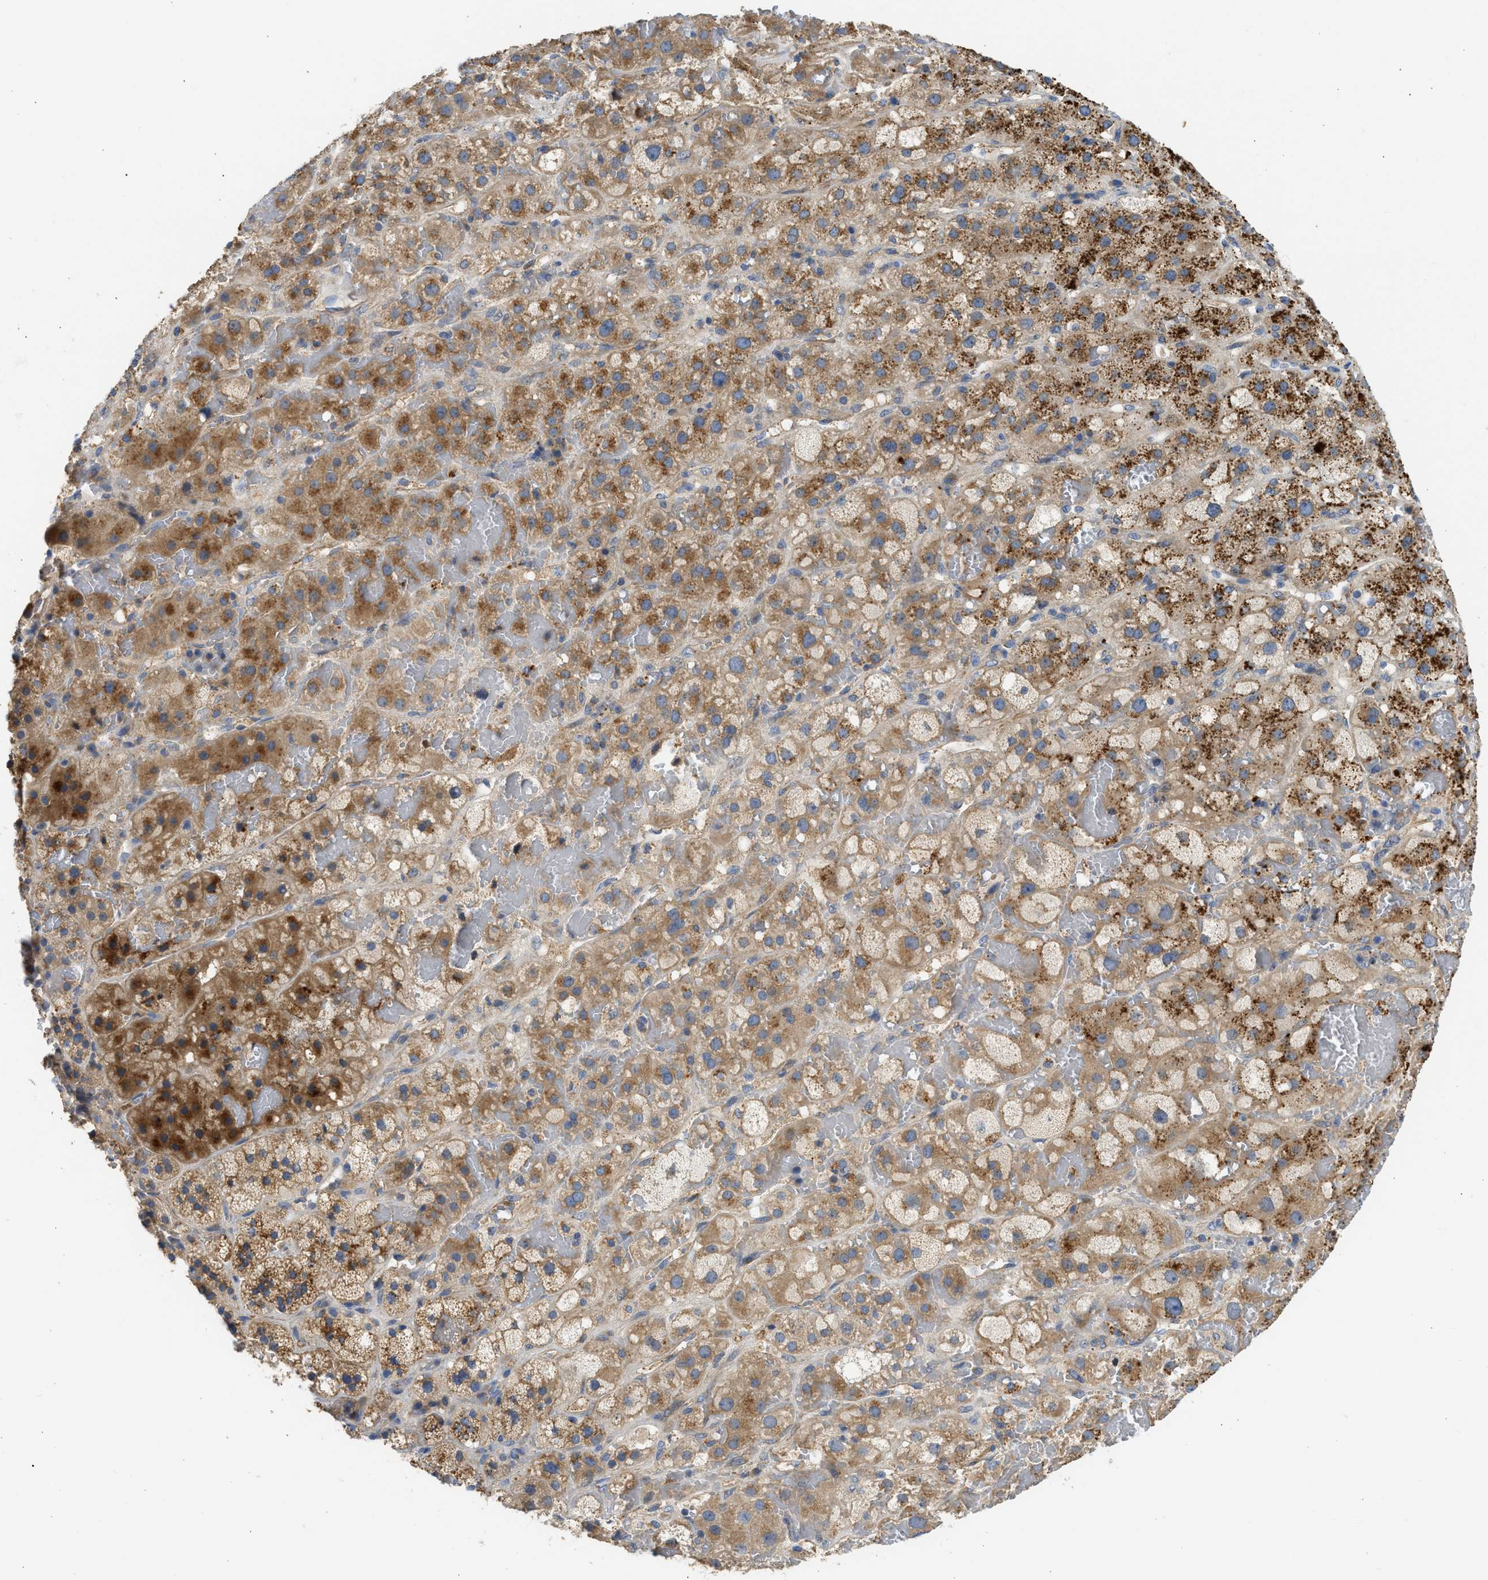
{"staining": {"intensity": "moderate", "quantity": ">75%", "location": "cytoplasmic/membranous"}, "tissue": "adrenal gland", "cell_type": "Glandular cells", "image_type": "normal", "snomed": [{"axis": "morphology", "description": "Normal tissue, NOS"}, {"axis": "topography", "description": "Adrenal gland"}], "caption": "Protein staining demonstrates moderate cytoplasmic/membranous staining in about >75% of glandular cells in normal adrenal gland.", "gene": "CSRNP2", "patient": {"sex": "female", "age": 47}}